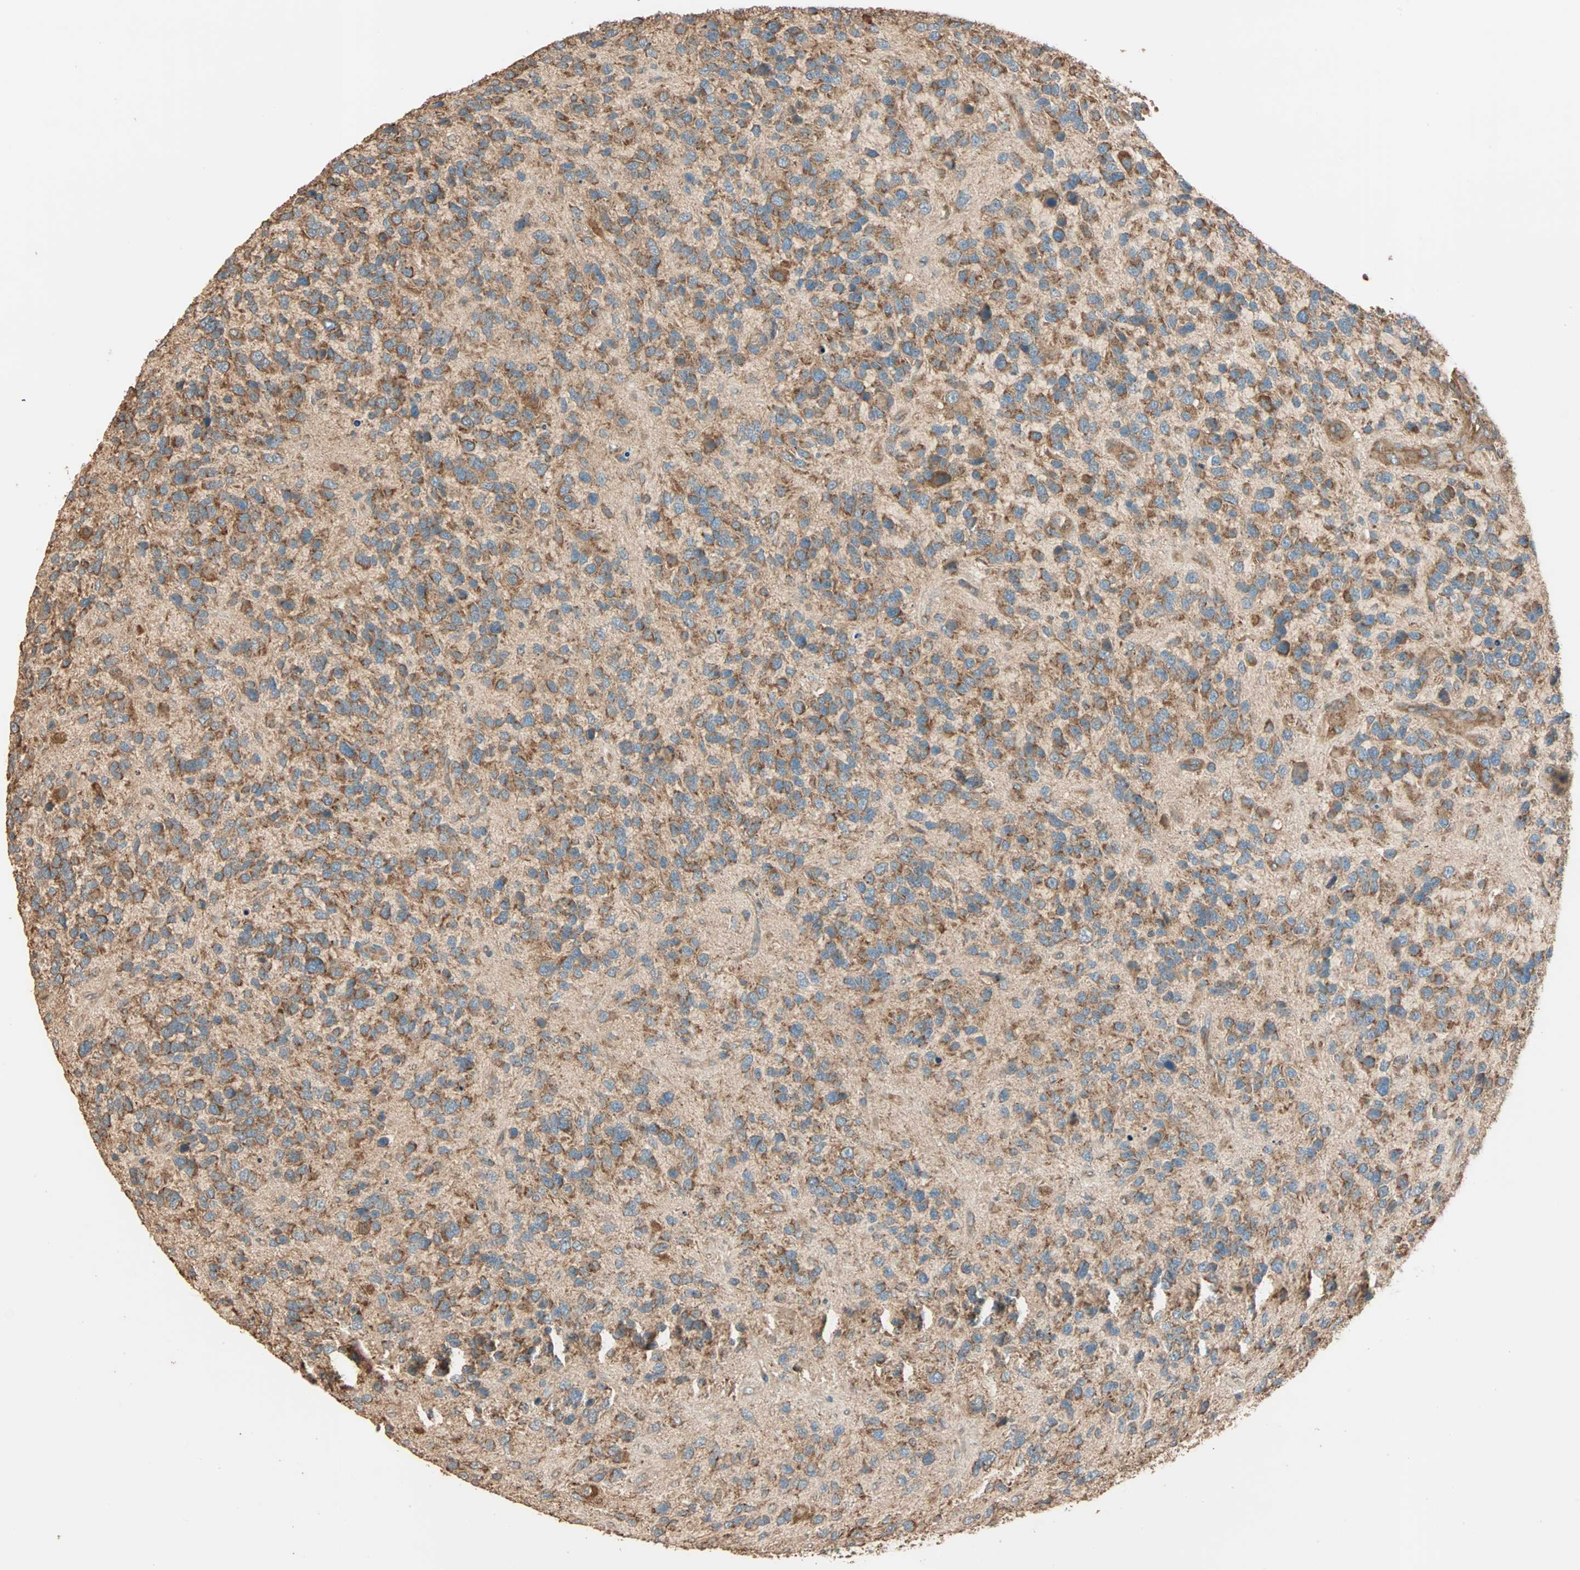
{"staining": {"intensity": "strong", "quantity": ">75%", "location": "cytoplasmic/membranous"}, "tissue": "glioma", "cell_type": "Tumor cells", "image_type": "cancer", "snomed": [{"axis": "morphology", "description": "Glioma, malignant, High grade"}, {"axis": "topography", "description": "Brain"}], "caption": "Glioma was stained to show a protein in brown. There is high levels of strong cytoplasmic/membranous staining in approximately >75% of tumor cells. (Stains: DAB in brown, nuclei in blue, Microscopy: brightfield microscopy at high magnification).", "gene": "EIF4G2", "patient": {"sex": "female", "age": 58}}